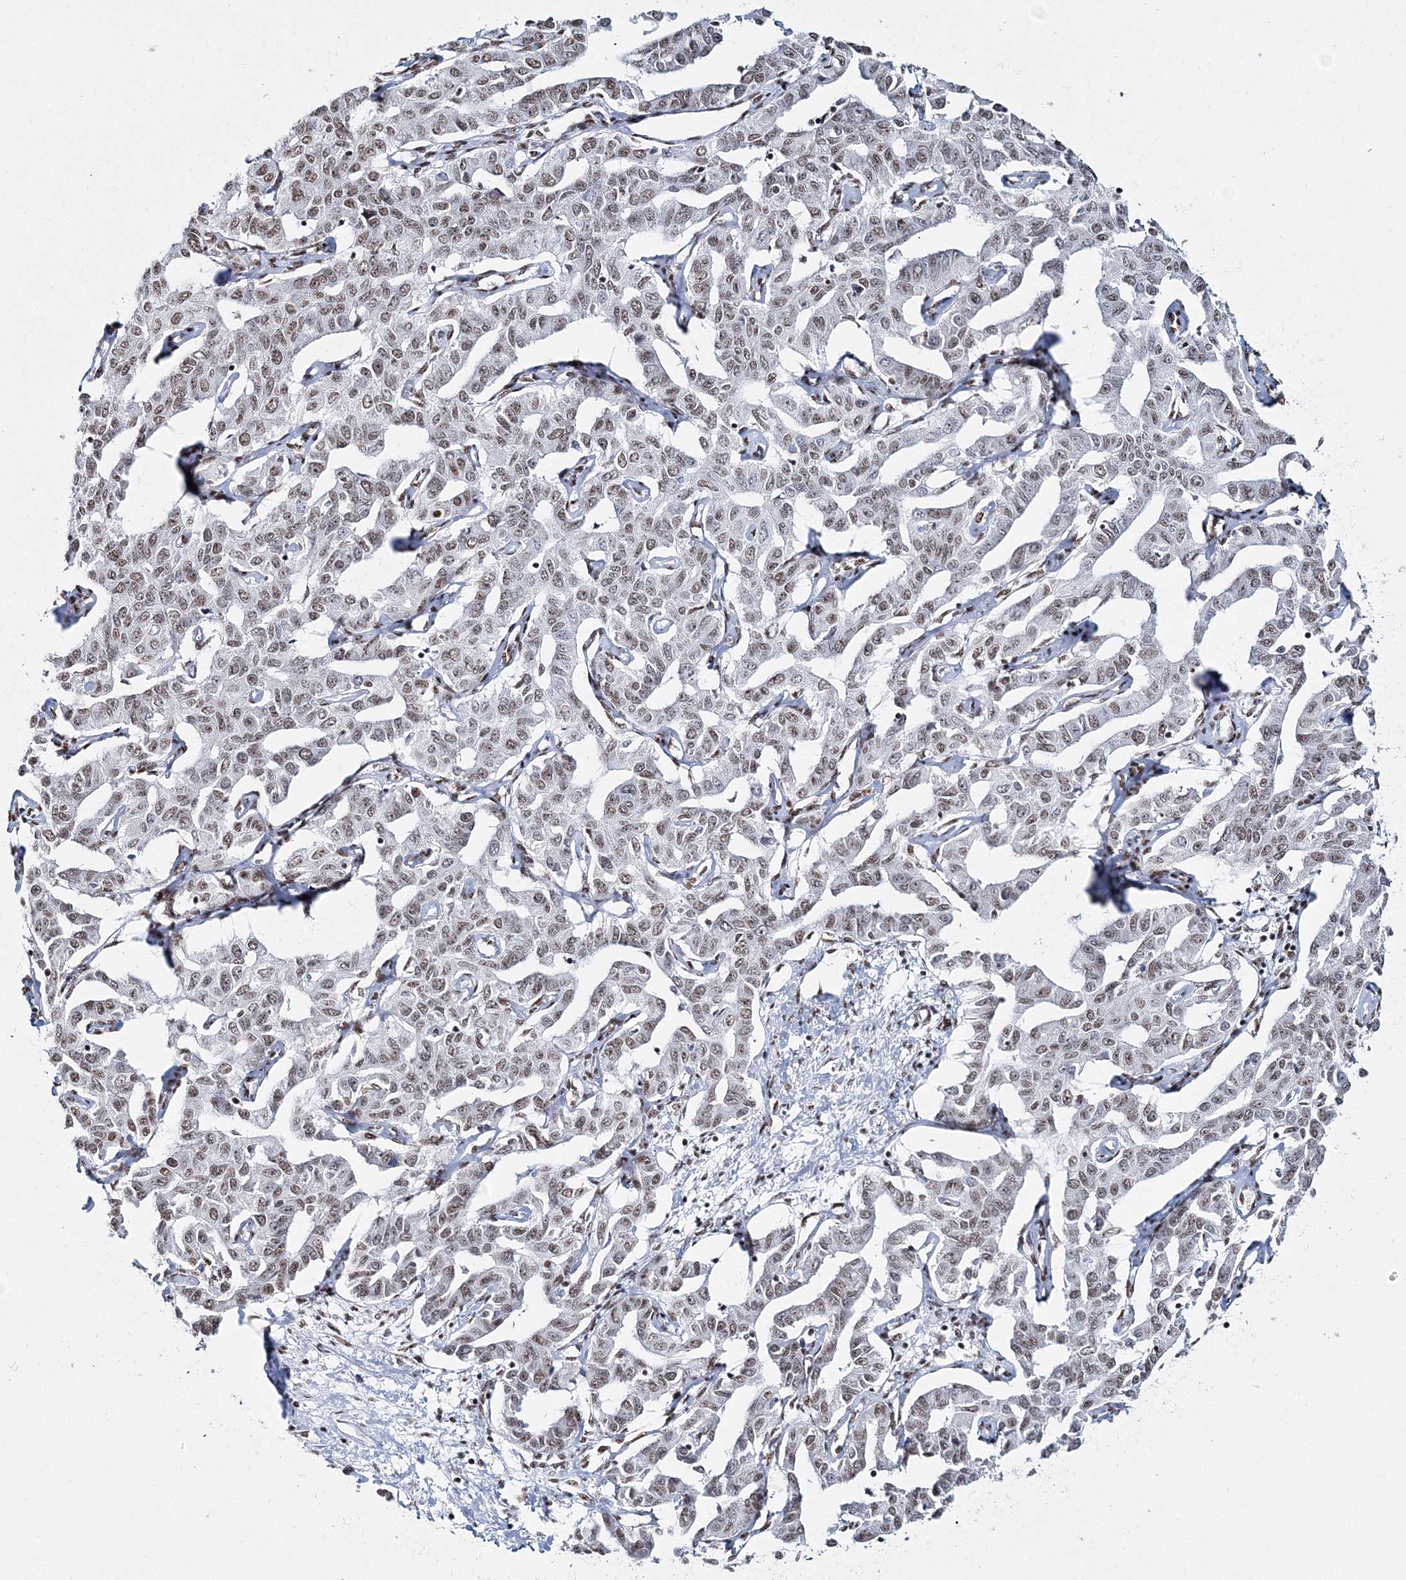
{"staining": {"intensity": "moderate", "quantity": ">75%", "location": "nuclear"}, "tissue": "liver cancer", "cell_type": "Tumor cells", "image_type": "cancer", "snomed": [{"axis": "morphology", "description": "Cholangiocarcinoma"}, {"axis": "topography", "description": "Liver"}], "caption": "Protein analysis of liver cholangiocarcinoma tissue exhibits moderate nuclear positivity in approximately >75% of tumor cells. Nuclei are stained in blue.", "gene": "QRICH1", "patient": {"sex": "male", "age": 59}}